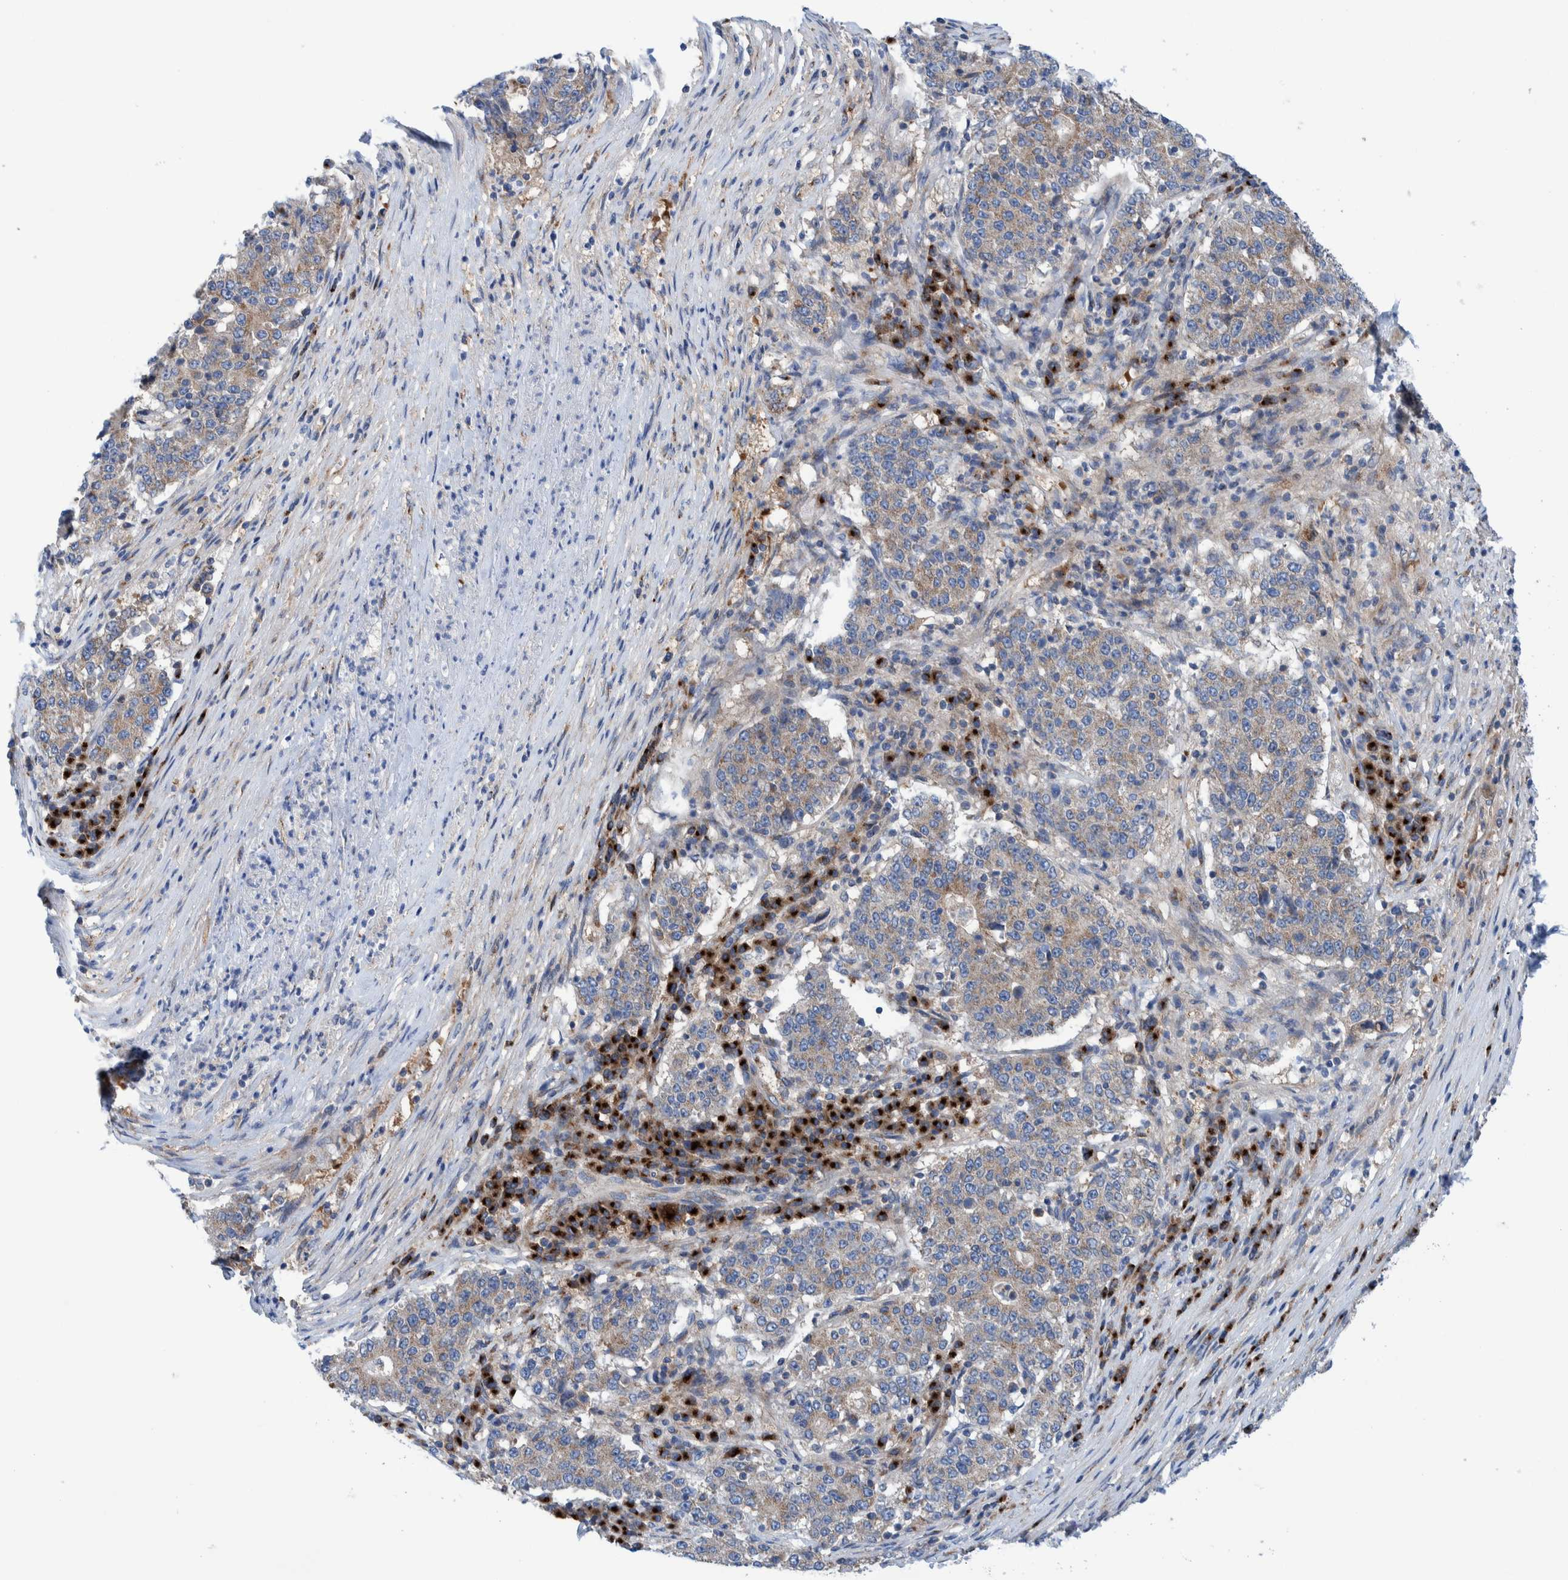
{"staining": {"intensity": "weak", "quantity": ">75%", "location": "cytoplasmic/membranous"}, "tissue": "stomach cancer", "cell_type": "Tumor cells", "image_type": "cancer", "snomed": [{"axis": "morphology", "description": "Adenocarcinoma, NOS"}, {"axis": "topography", "description": "Stomach"}], "caption": "Adenocarcinoma (stomach) stained for a protein shows weak cytoplasmic/membranous positivity in tumor cells.", "gene": "TRIM58", "patient": {"sex": "male", "age": 59}}